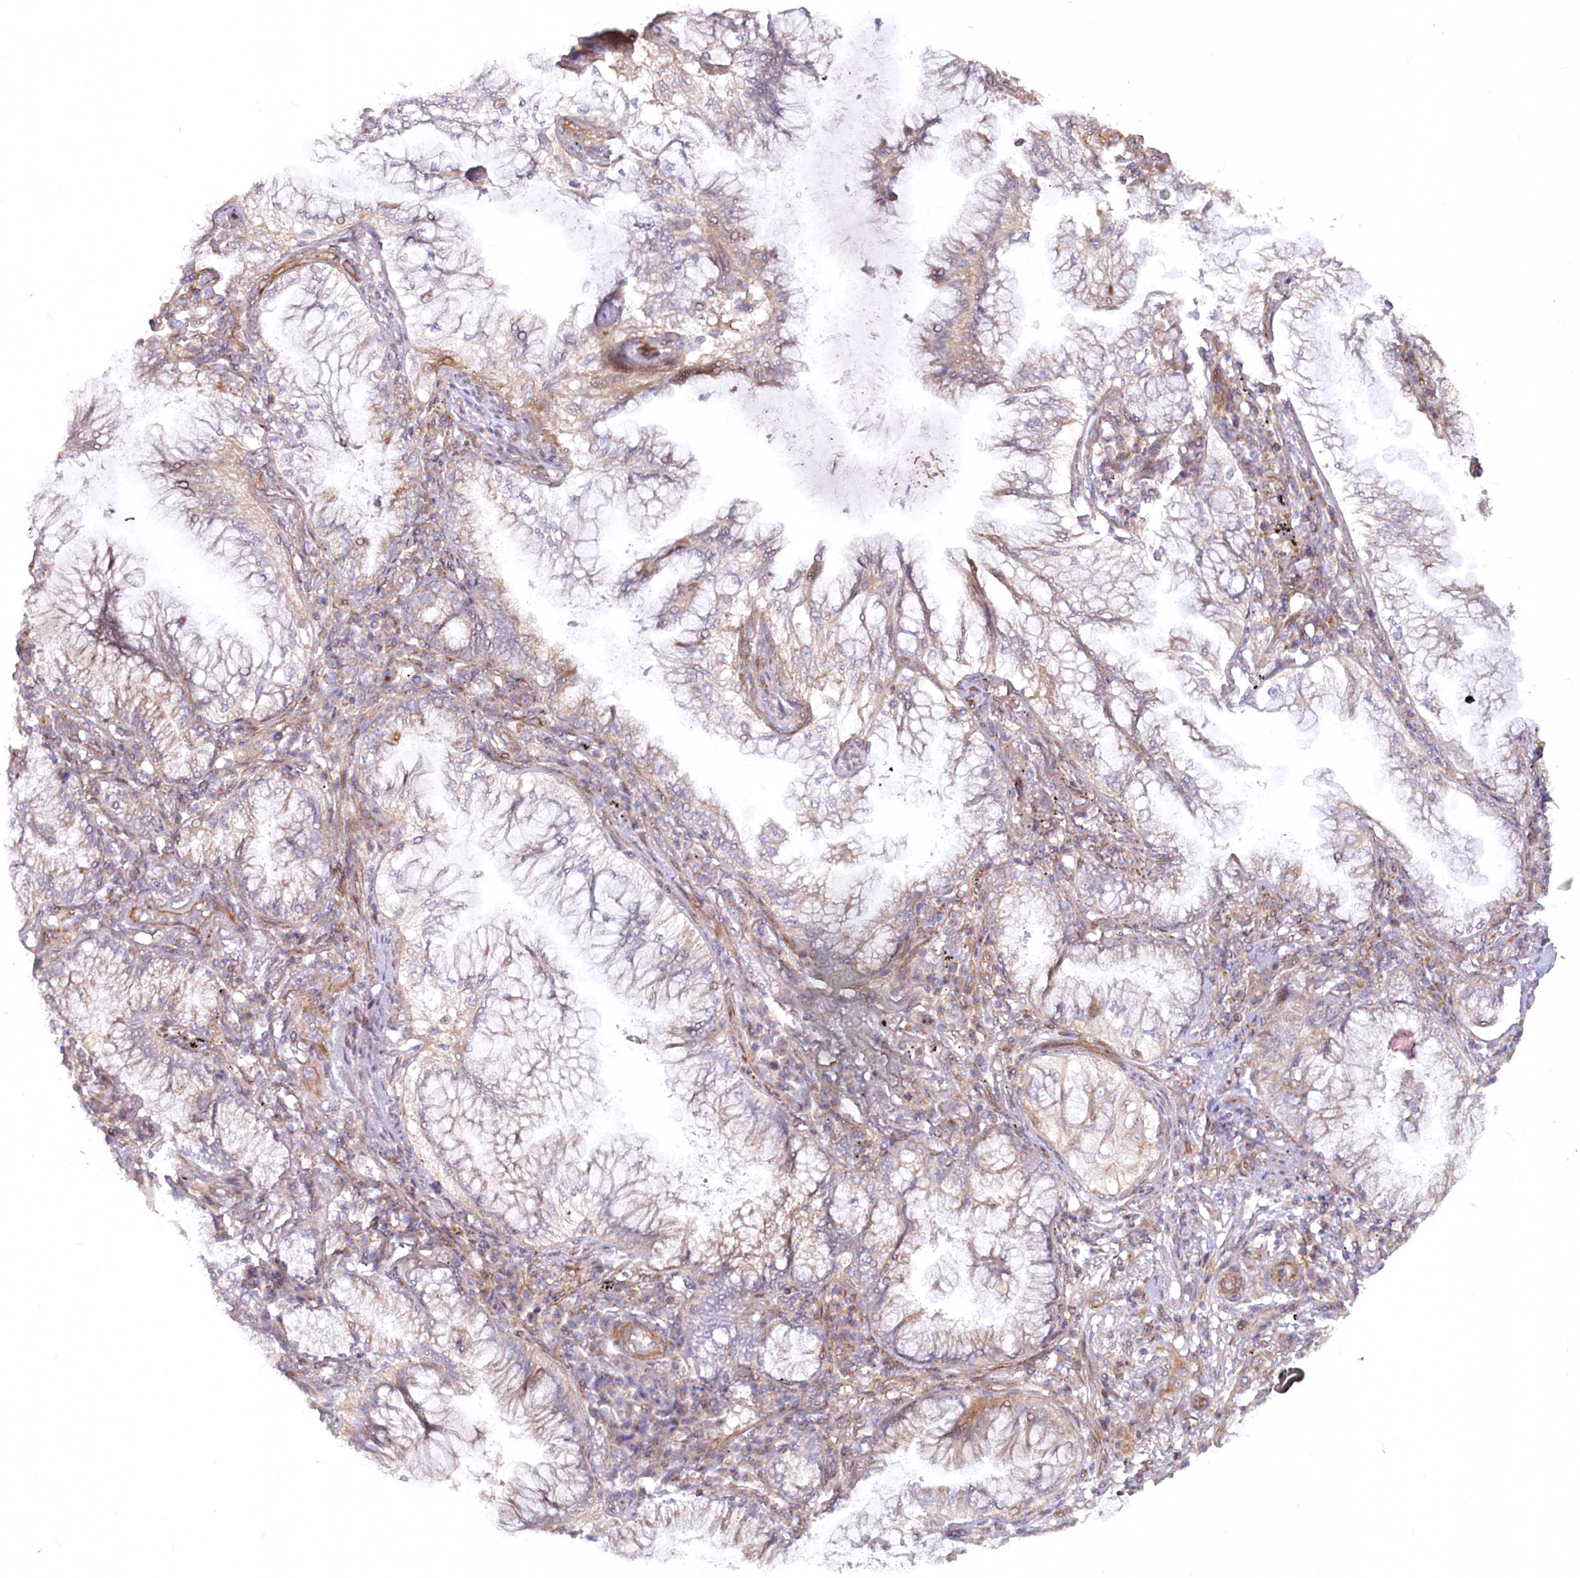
{"staining": {"intensity": "weak", "quantity": ">75%", "location": "cytoplasmic/membranous"}, "tissue": "lung cancer", "cell_type": "Tumor cells", "image_type": "cancer", "snomed": [{"axis": "morphology", "description": "Adenocarcinoma, NOS"}, {"axis": "topography", "description": "Lung"}], "caption": "This is an image of immunohistochemistry staining of lung cancer, which shows weak staining in the cytoplasmic/membranous of tumor cells.", "gene": "MTG1", "patient": {"sex": "female", "age": 70}}